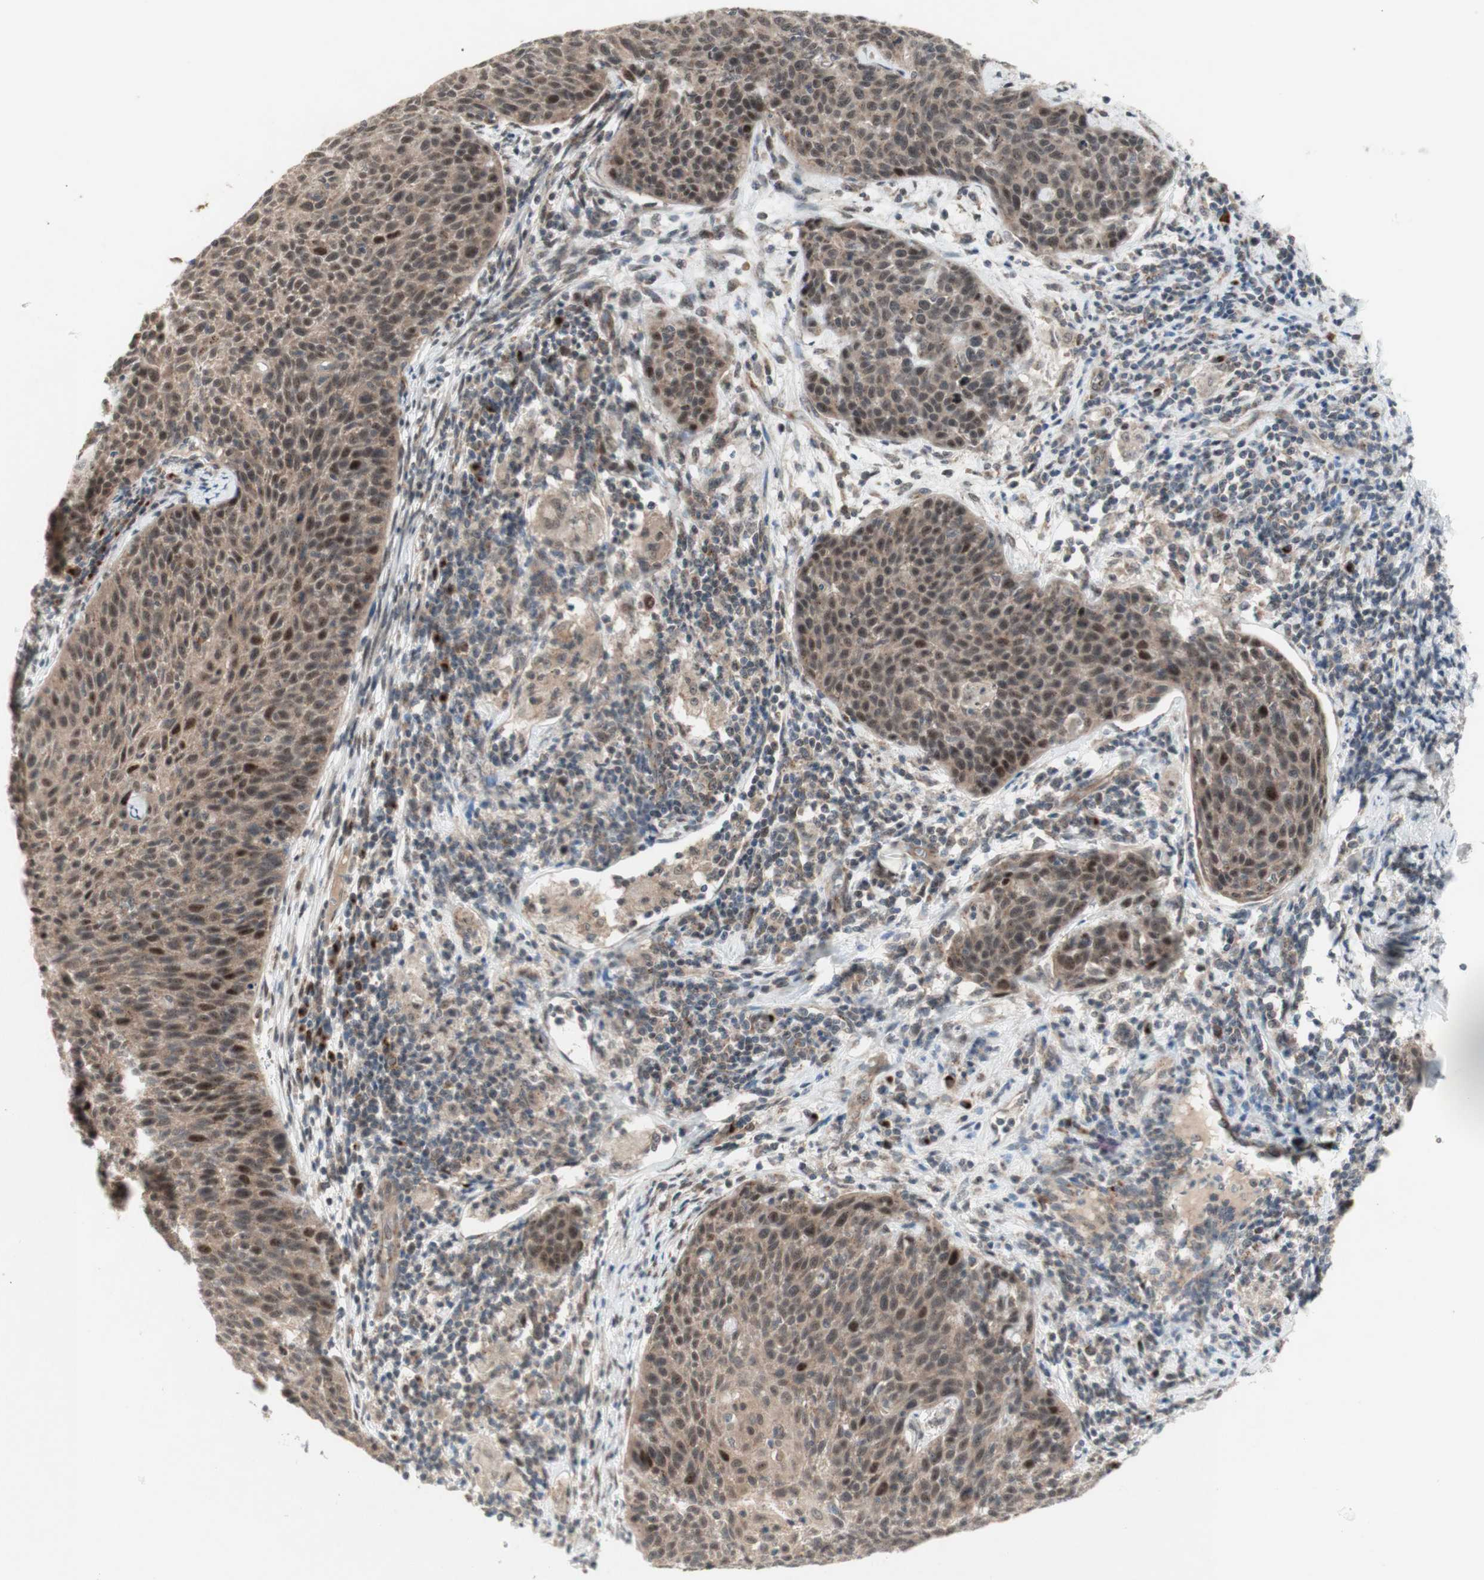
{"staining": {"intensity": "moderate", "quantity": ">75%", "location": "cytoplasmic/membranous"}, "tissue": "cervical cancer", "cell_type": "Tumor cells", "image_type": "cancer", "snomed": [{"axis": "morphology", "description": "Squamous cell carcinoma, NOS"}, {"axis": "topography", "description": "Cervix"}], "caption": "The histopathology image displays a brown stain indicating the presence of a protein in the cytoplasmic/membranous of tumor cells in cervical cancer (squamous cell carcinoma).", "gene": "CYLD", "patient": {"sex": "female", "age": 38}}